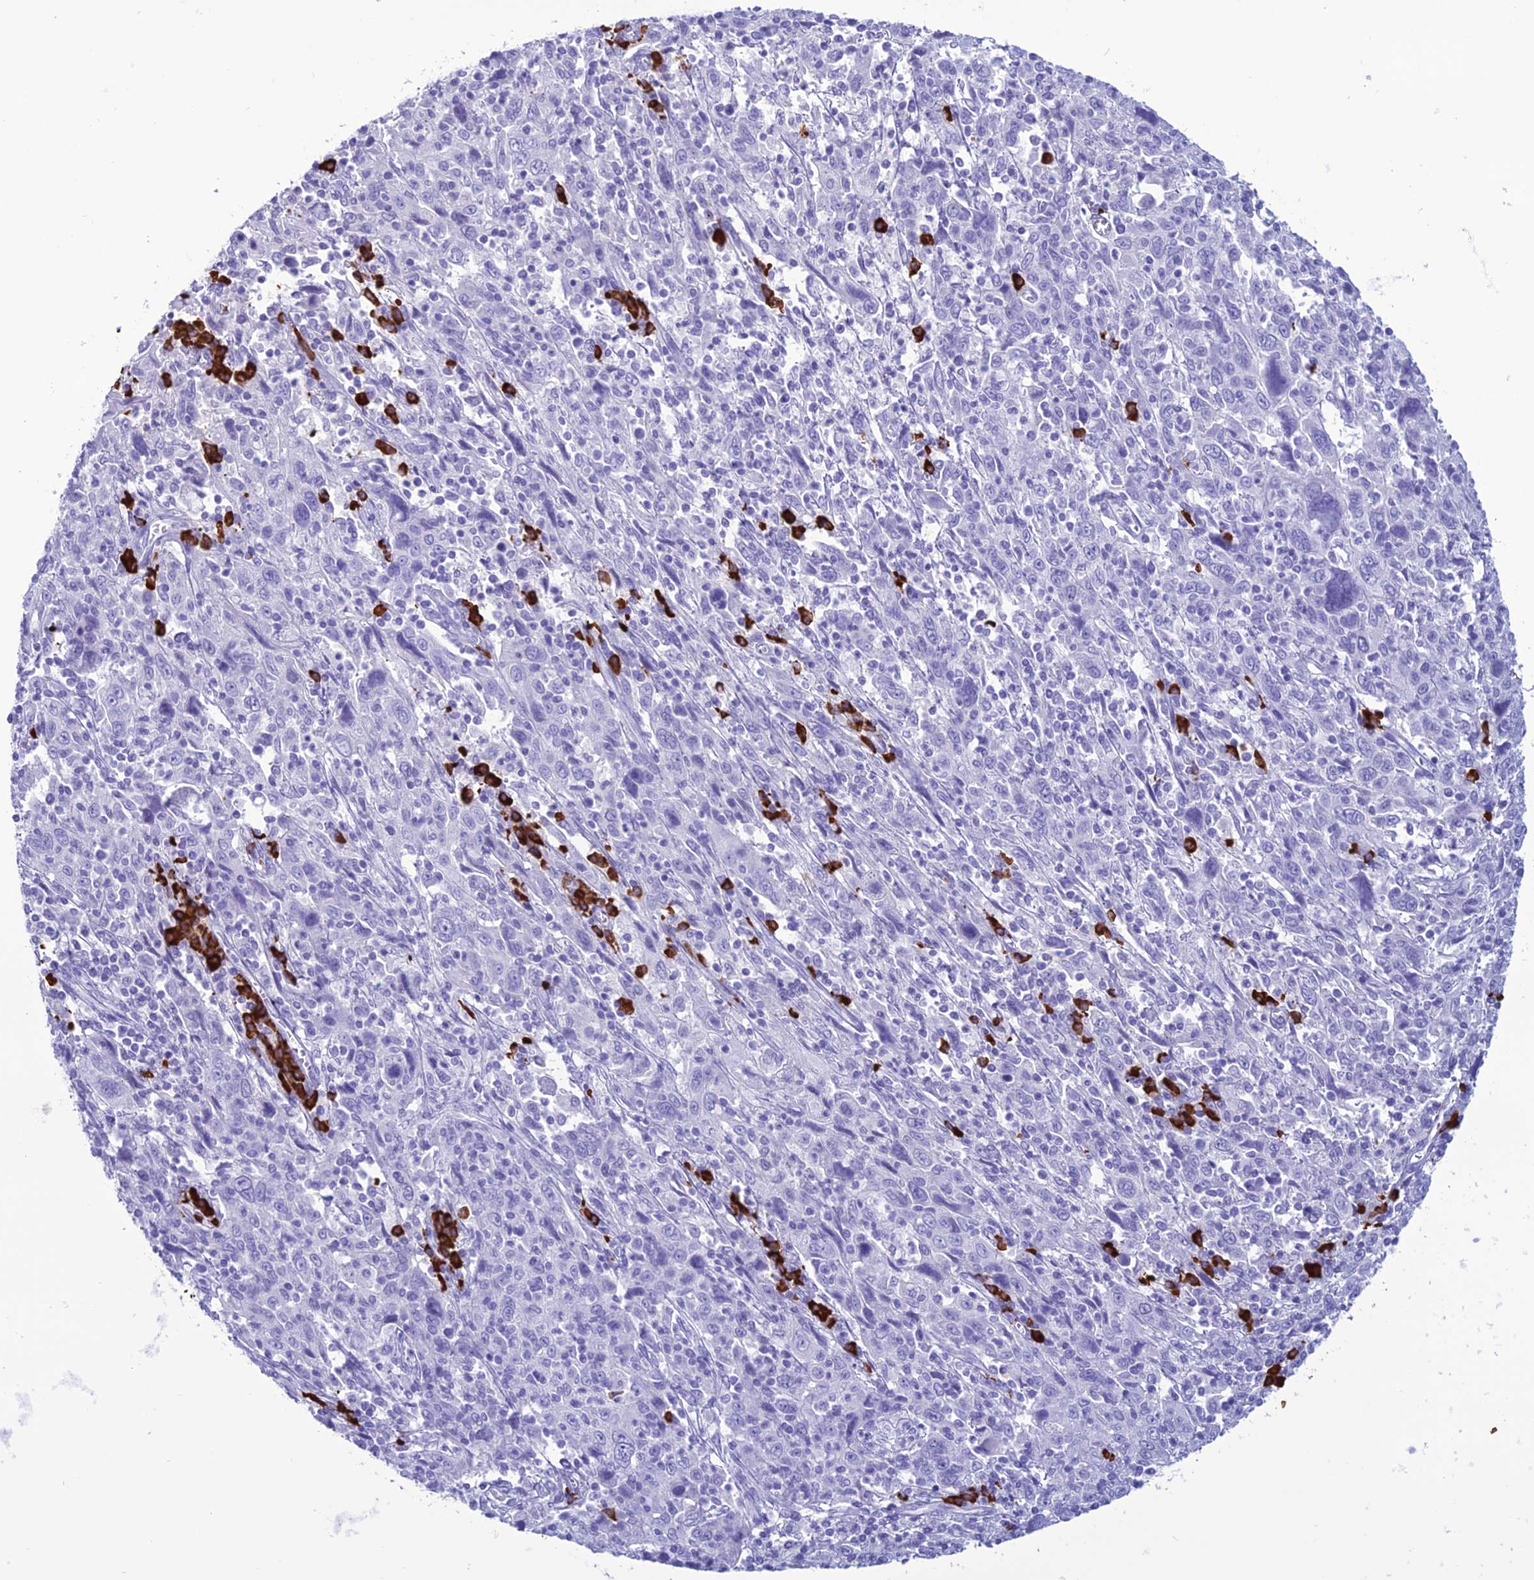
{"staining": {"intensity": "negative", "quantity": "none", "location": "none"}, "tissue": "cervical cancer", "cell_type": "Tumor cells", "image_type": "cancer", "snomed": [{"axis": "morphology", "description": "Squamous cell carcinoma, NOS"}, {"axis": "topography", "description": "Cervix"}], "caption": "The histopathology image demonstrates no significant positivity in tumor cells of cervical squamous cell carcinoma.", "gene": "MZB1", "patient": {"sex": "female", "age": 46}}